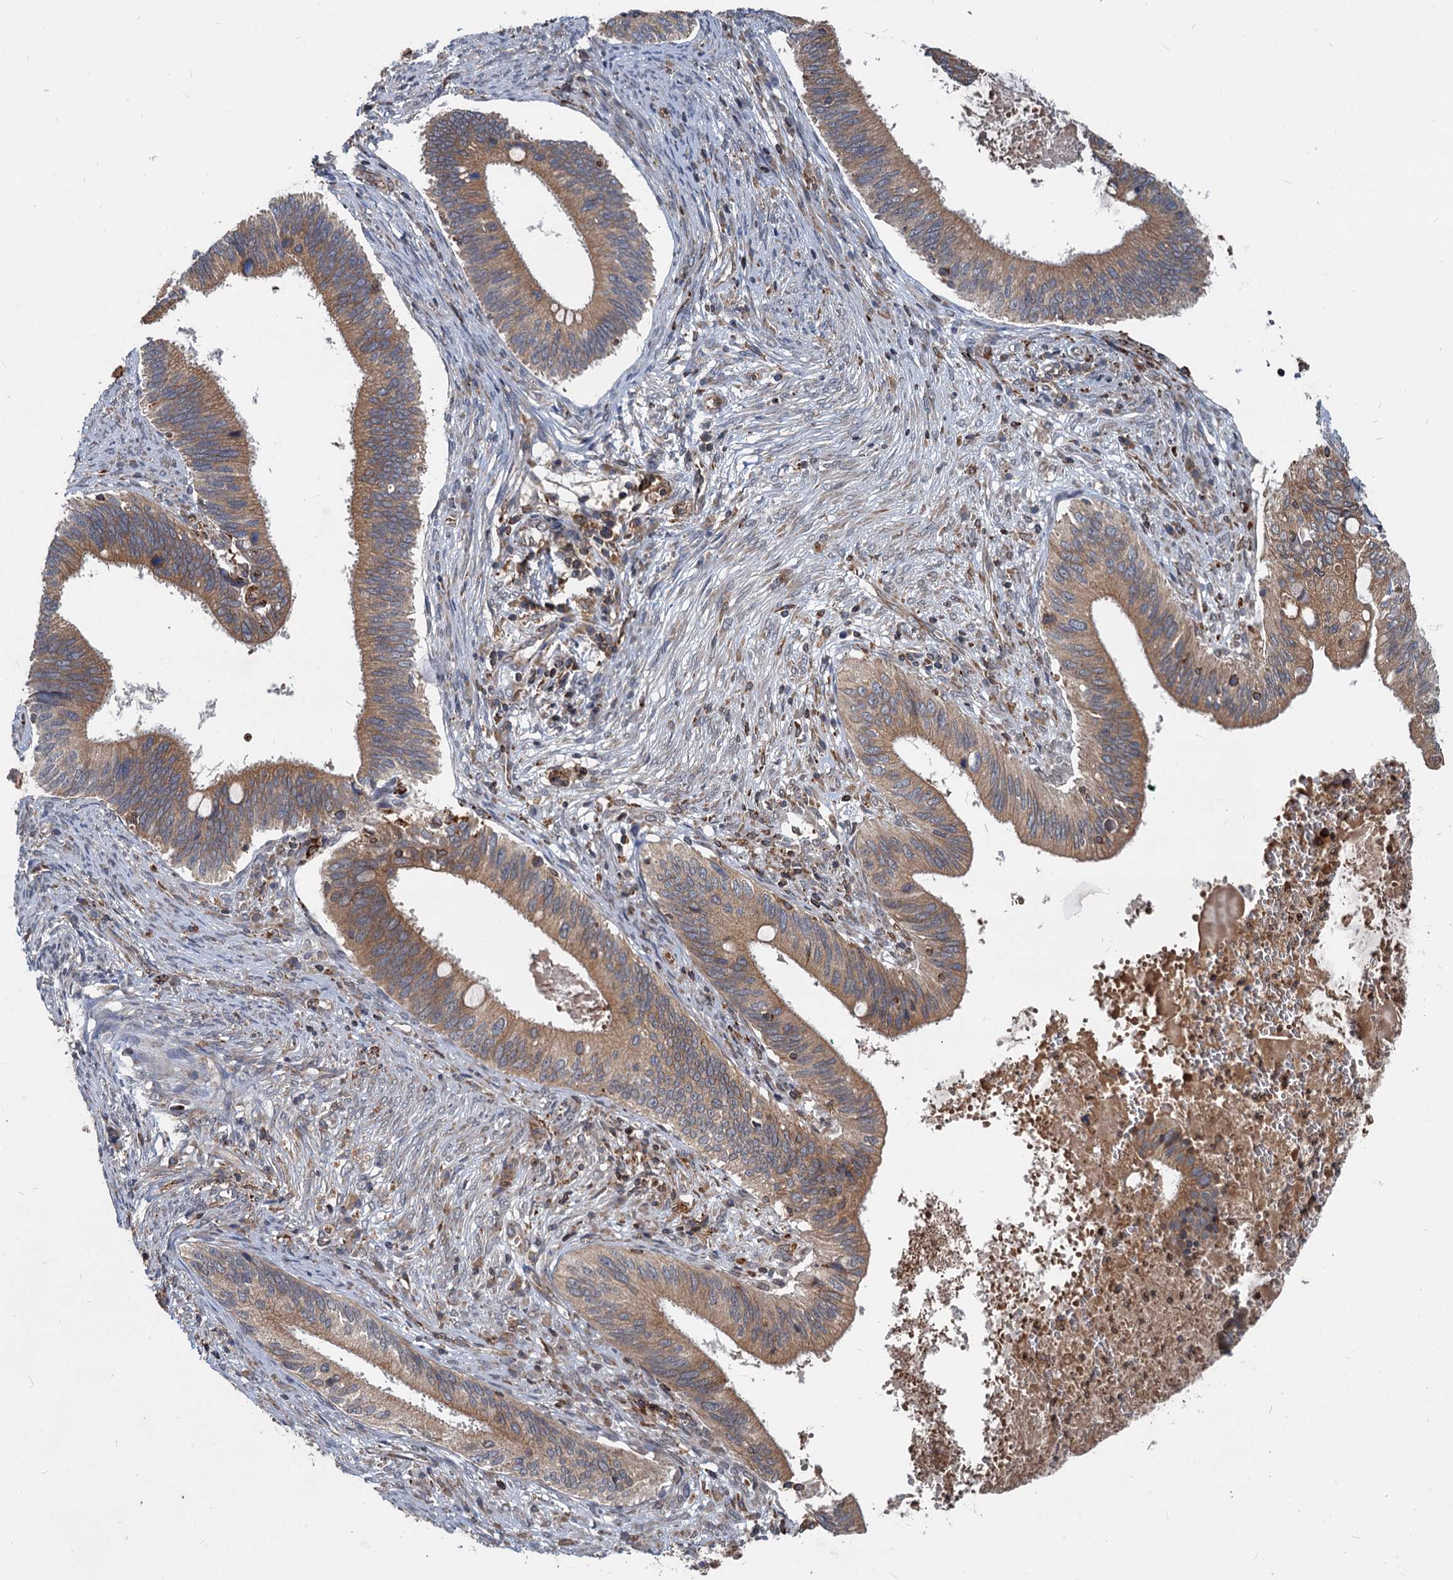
{"staining": {"intensity": "moderate", "quantity": ">75%", "location": "cytoplasmic/membranous"}, "tissue": "cervical cancer", "cell_type": "Tumor cells", "image_type": "cancer", "snomed": [{"axis": "morphology", "description": "Adenocarcinoma, NOS"}, {"axis": "topography", "description": "Cervix"}], "caption": "An image showing moderate cytoplasmic/membranous positivity in approximately >75% of tumor cells in cervical cancer (adenocarcinoma), as visualized by brown immunohistochemical staining.", "gene": "STIM1", "patient": {"sex": "female", "age": 42}}